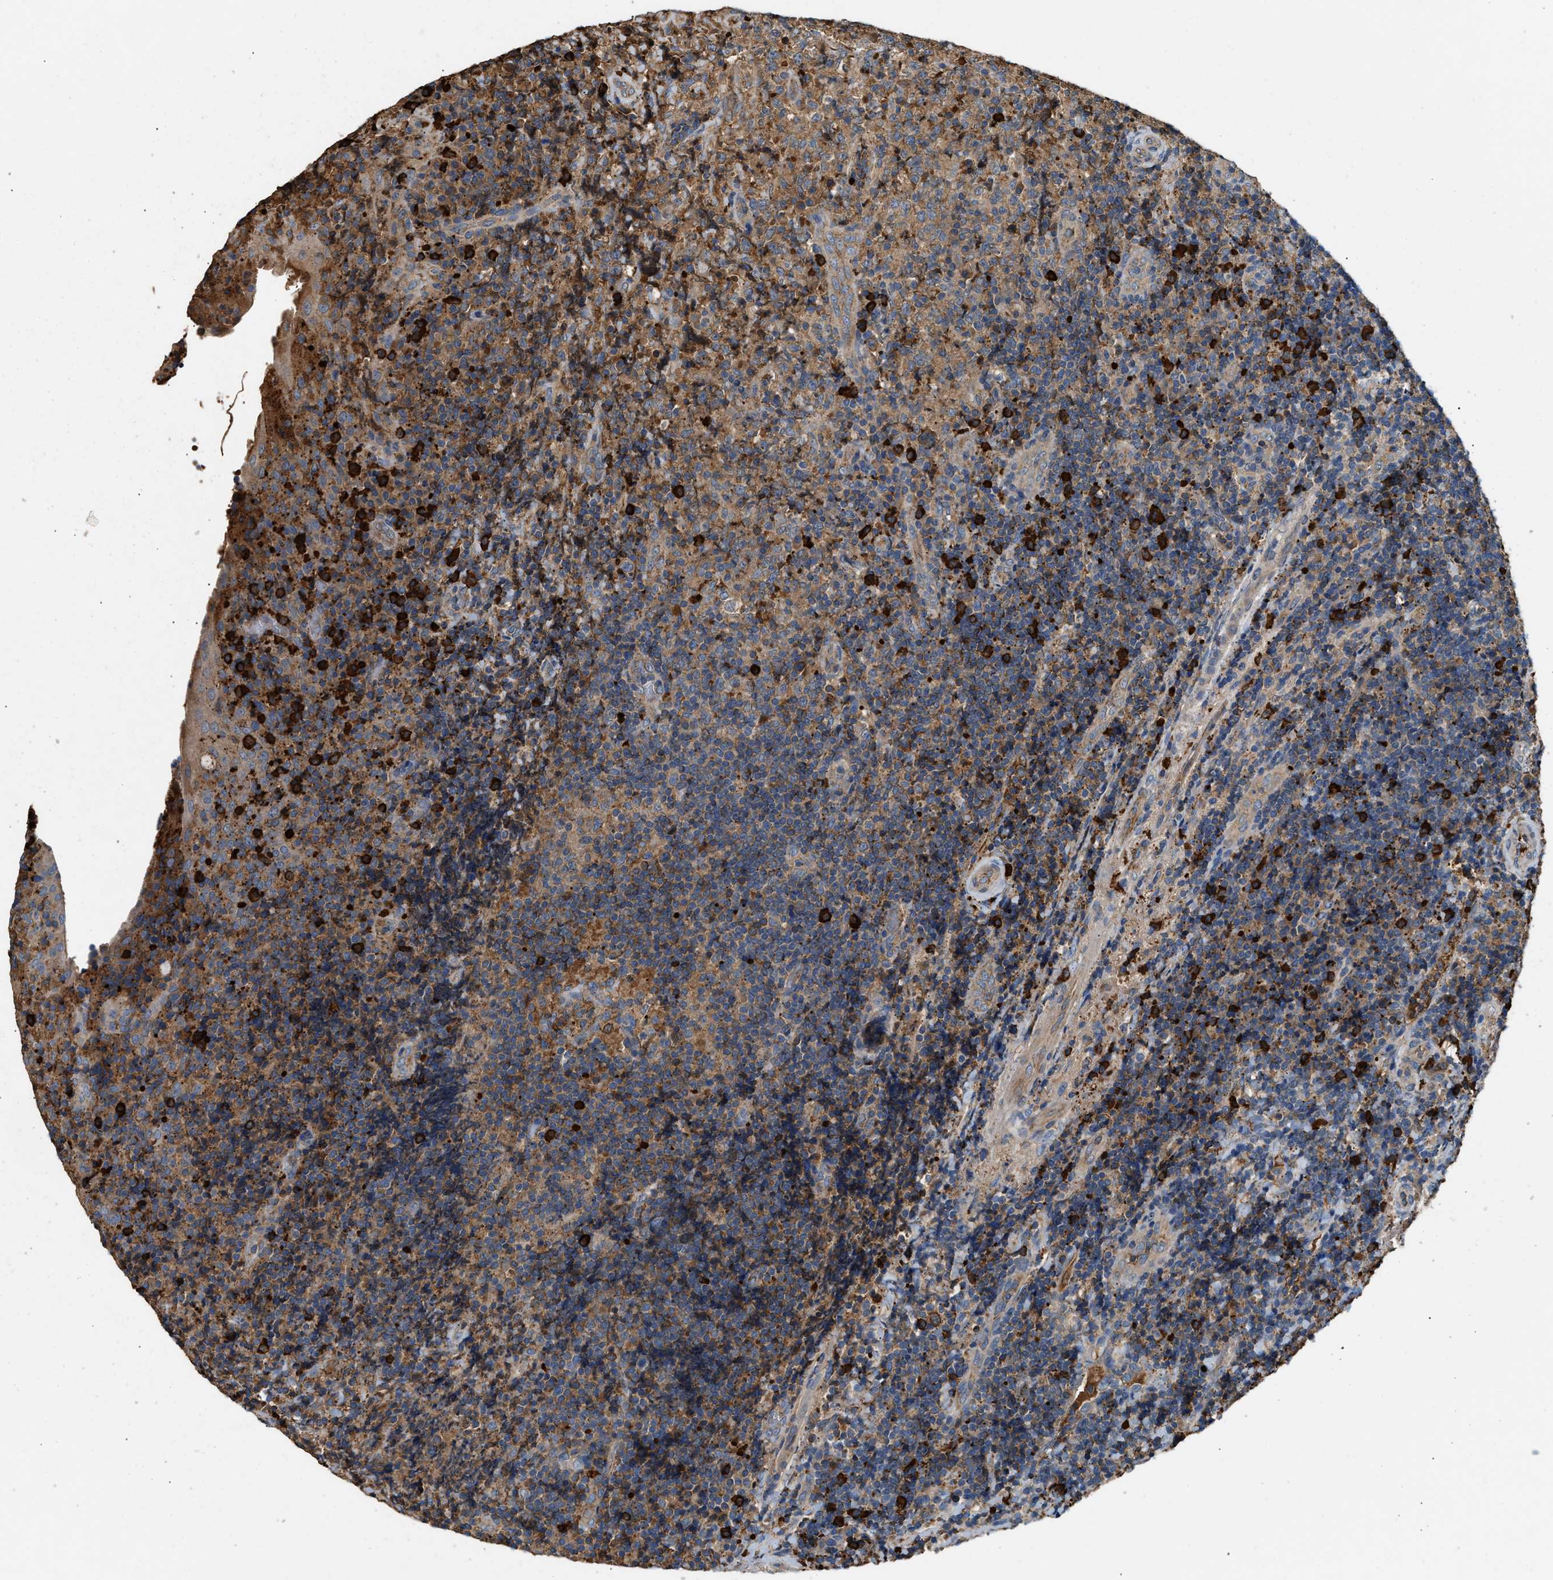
{"staining": {"intensity": "moderate", "quantity": ">75%", "location": "cytoplasmic/membranous"}, "tissue": "lymphoma", "cell_type": "Tumor cells", "image_type": "cancer", "snomed": [{"axis": "morphology", "description": "Malignant lymphoma, non-Hodgkin's type, High grade"}, {"axis": "topography", "description": "Tonsil"}], "caption": "There is medium levels of moderate cytoplasmic/membranous staining in tumor cells of lymphoma, as demonstrated by immunohistochemical staining (brown color).", "gene": "TMEM268", "patient": {"sex": "female", "age": 36}}